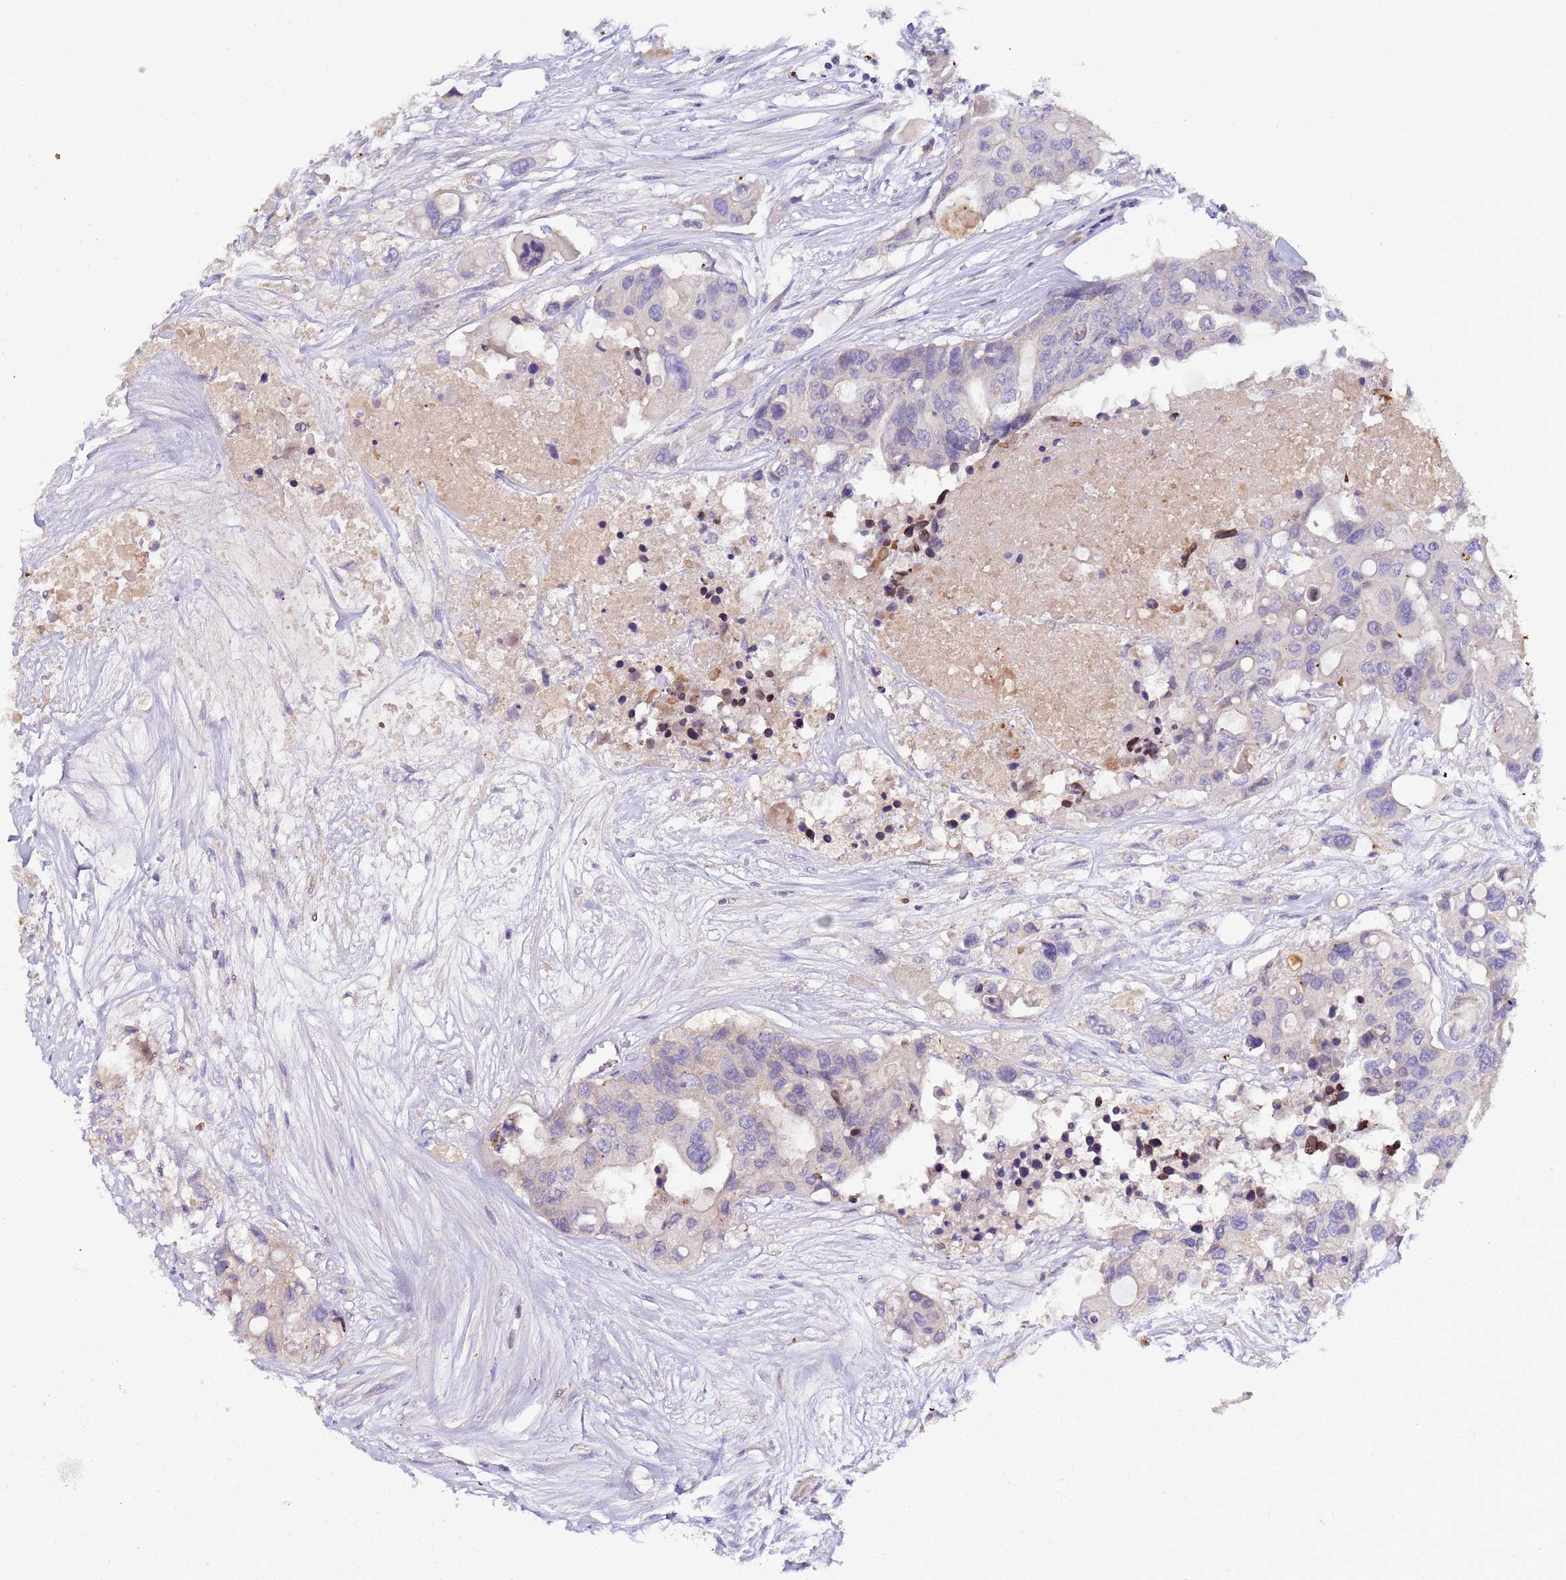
{"staining": {"intensity": "negative", "quantity": "none", "location": "none"}, "tissue": "colorectal cancer", "cell_type": "Tumor cells", "image_type": "cancer", "snomed": [{"axis": "morphology", "description": "Adenocarcinoma, NOS"}, {"axis": "topography", "description": "Colon"}], "caption": "An IHC photomicrograph of colorectal adenocarcinoma is shown. There is no staining in tumor cells of colorectal adenocarcinoma.", "gene": "PLCXD3", "patient": {"sex": "male", "age": 77}}